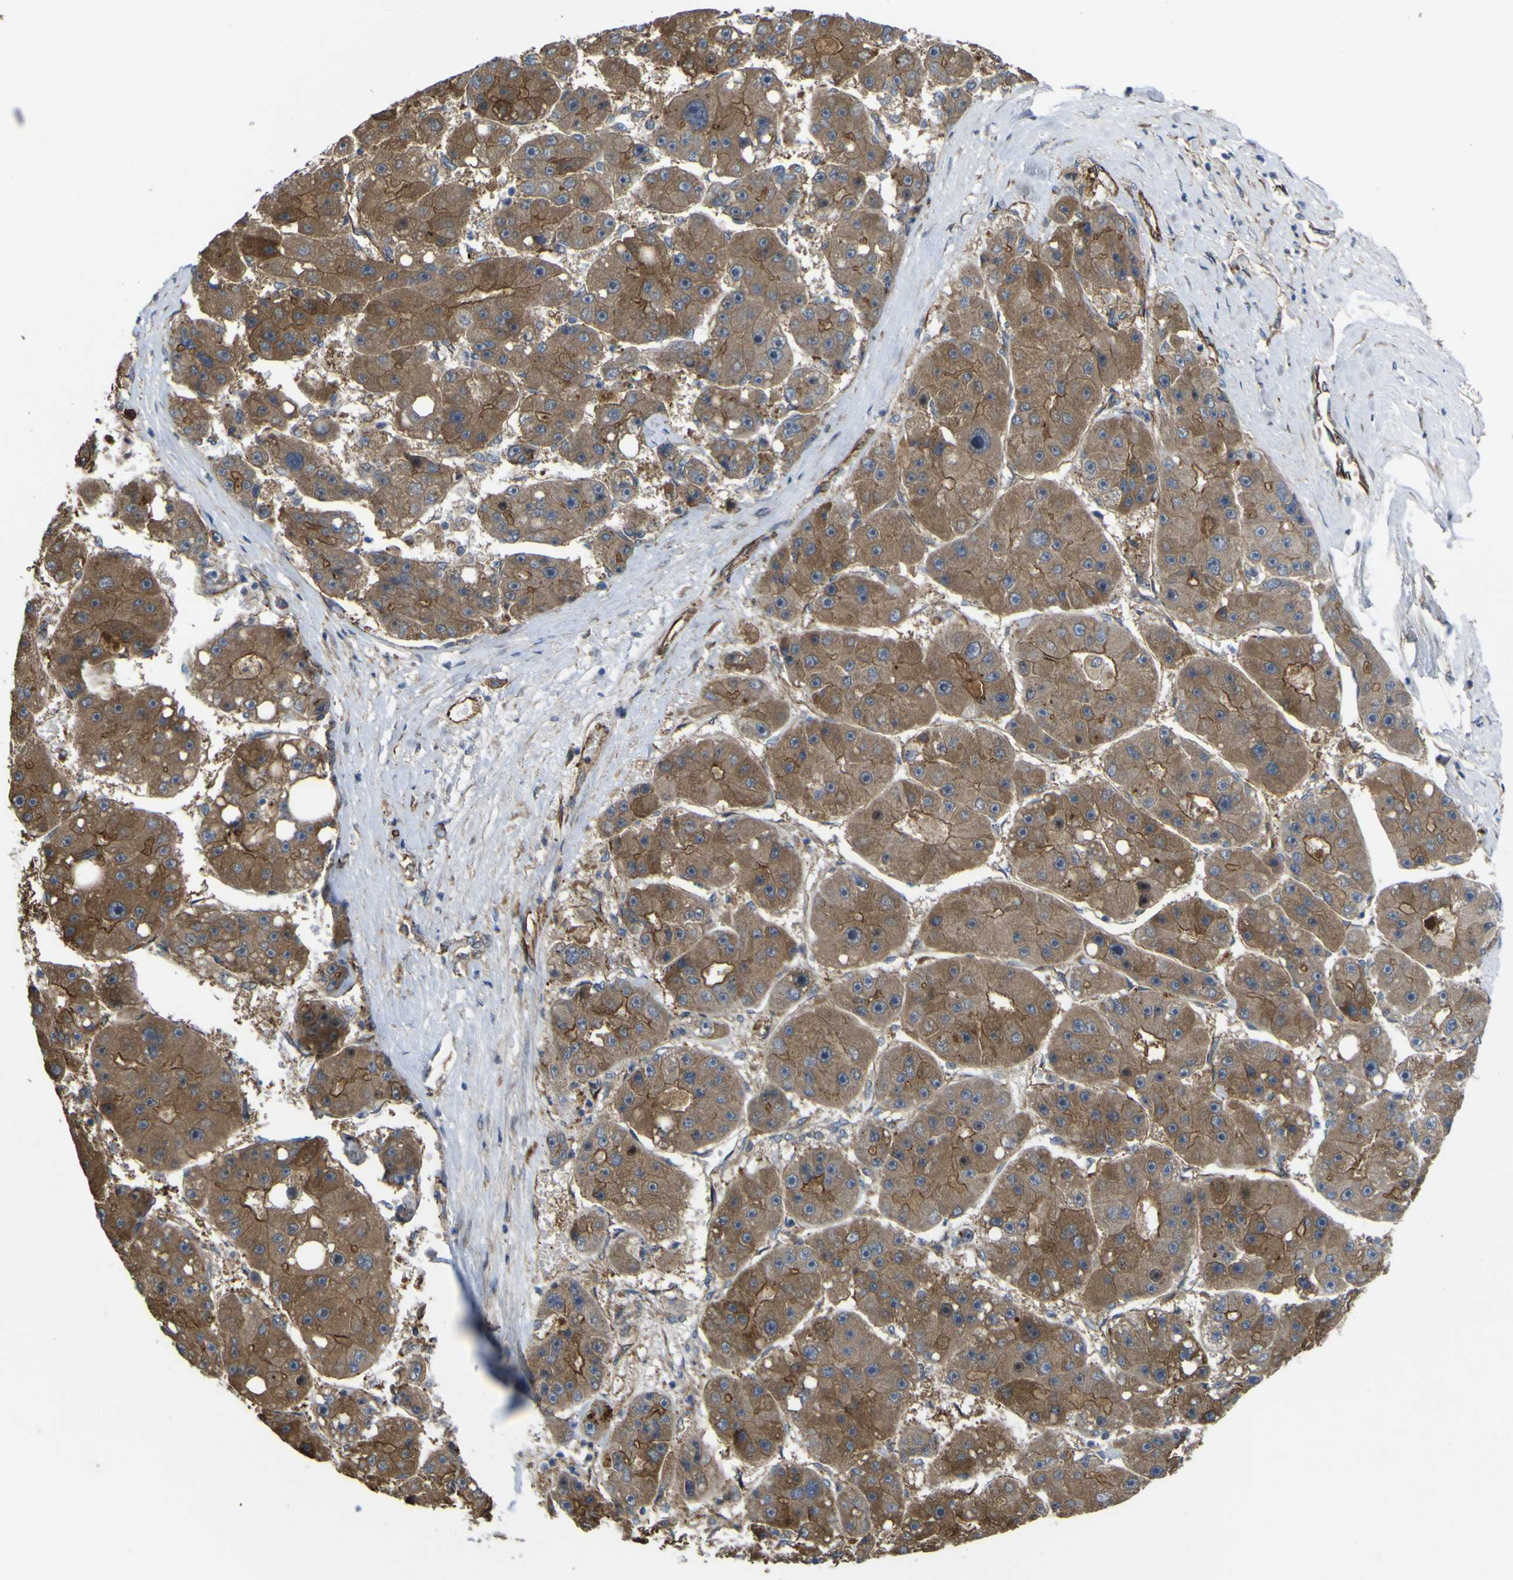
{"staining": {"intensity": "moderate", "quantity": ">75%", "location": "cytoplasmic/membranous"}, "tissue": "liver cancer", "cell_type": "Tumor cells", "image_type": "cancer", "snomed": [{"axis": "morphology", "description": "Carcinoma, Hepatocellular, NOS"}, {"axis": "topography", "description": "Liver"}], "caption": "Liver cancer tissue shows moderate cytoplasmic/membranous positivity in about >75% of tumor cells, visualized by immunohistochemistry. Using DAB (brown) and hematoxylin (blue) stains, captured at high magnification using brightfield microscopy.", "gene": "FBXO30", "patient": {"sex": "female", "age": 61}}